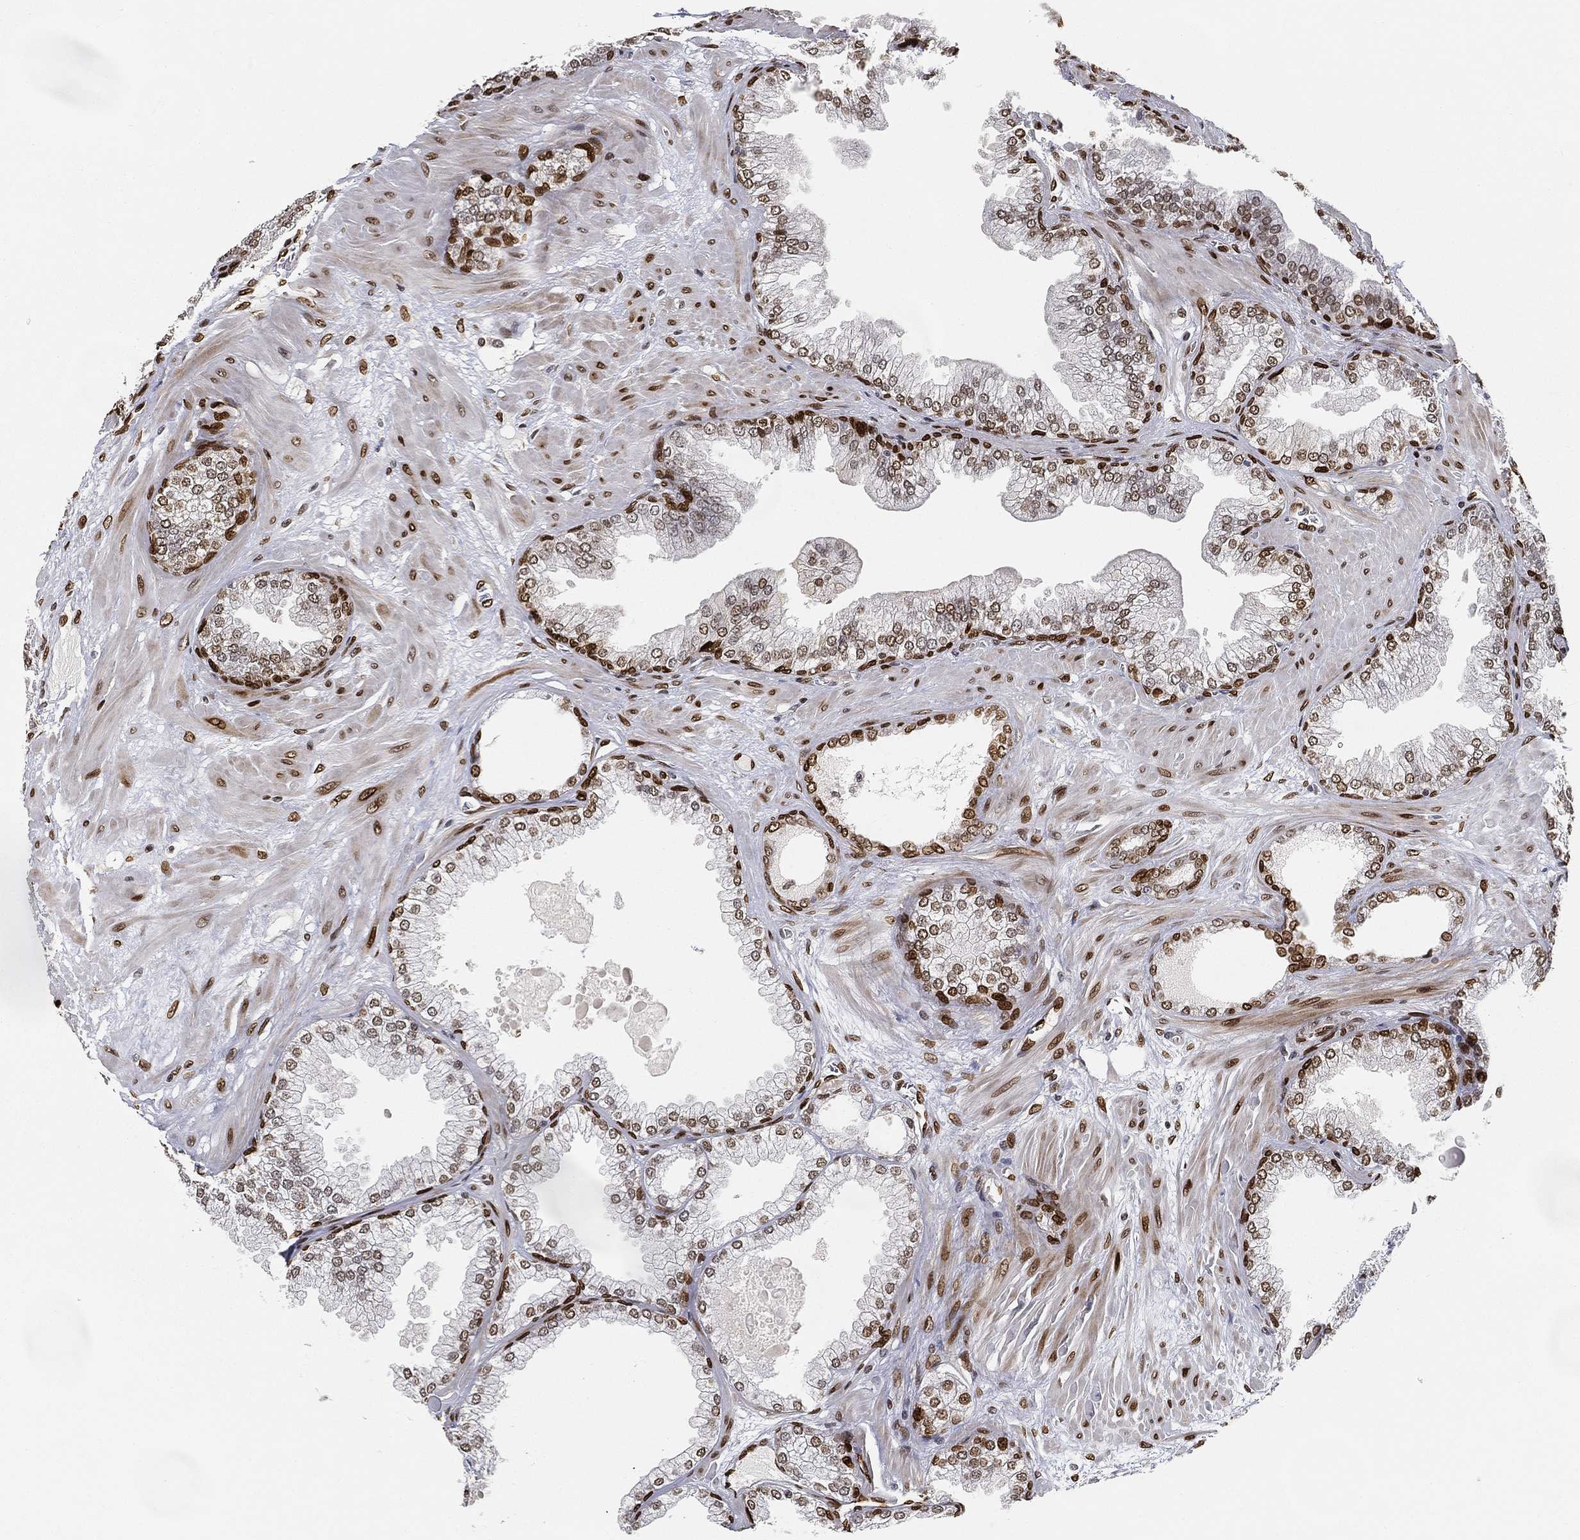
{"staining": {"intensity": "strong", "quantity": "25%-75%", "location": "nuclear"}, "tissue": "prostate cancer", "cell_type": "Tumor cells", "image_type": "cancer", "snomed": [{"axis": "morphology", "description": "Adenocarcinoma, Low grade"}, {"axis": "topography", "description": "Prostate"}], "caption": "There is high levels of strong nuclear positivity in tumor cells of prostate cancer (low-grade adenocarcinoma), as demonstrated by immunohistochemical staining (brown color).", "gene": "LMNB1", "patient": {"sex": "male", "age": 72}}